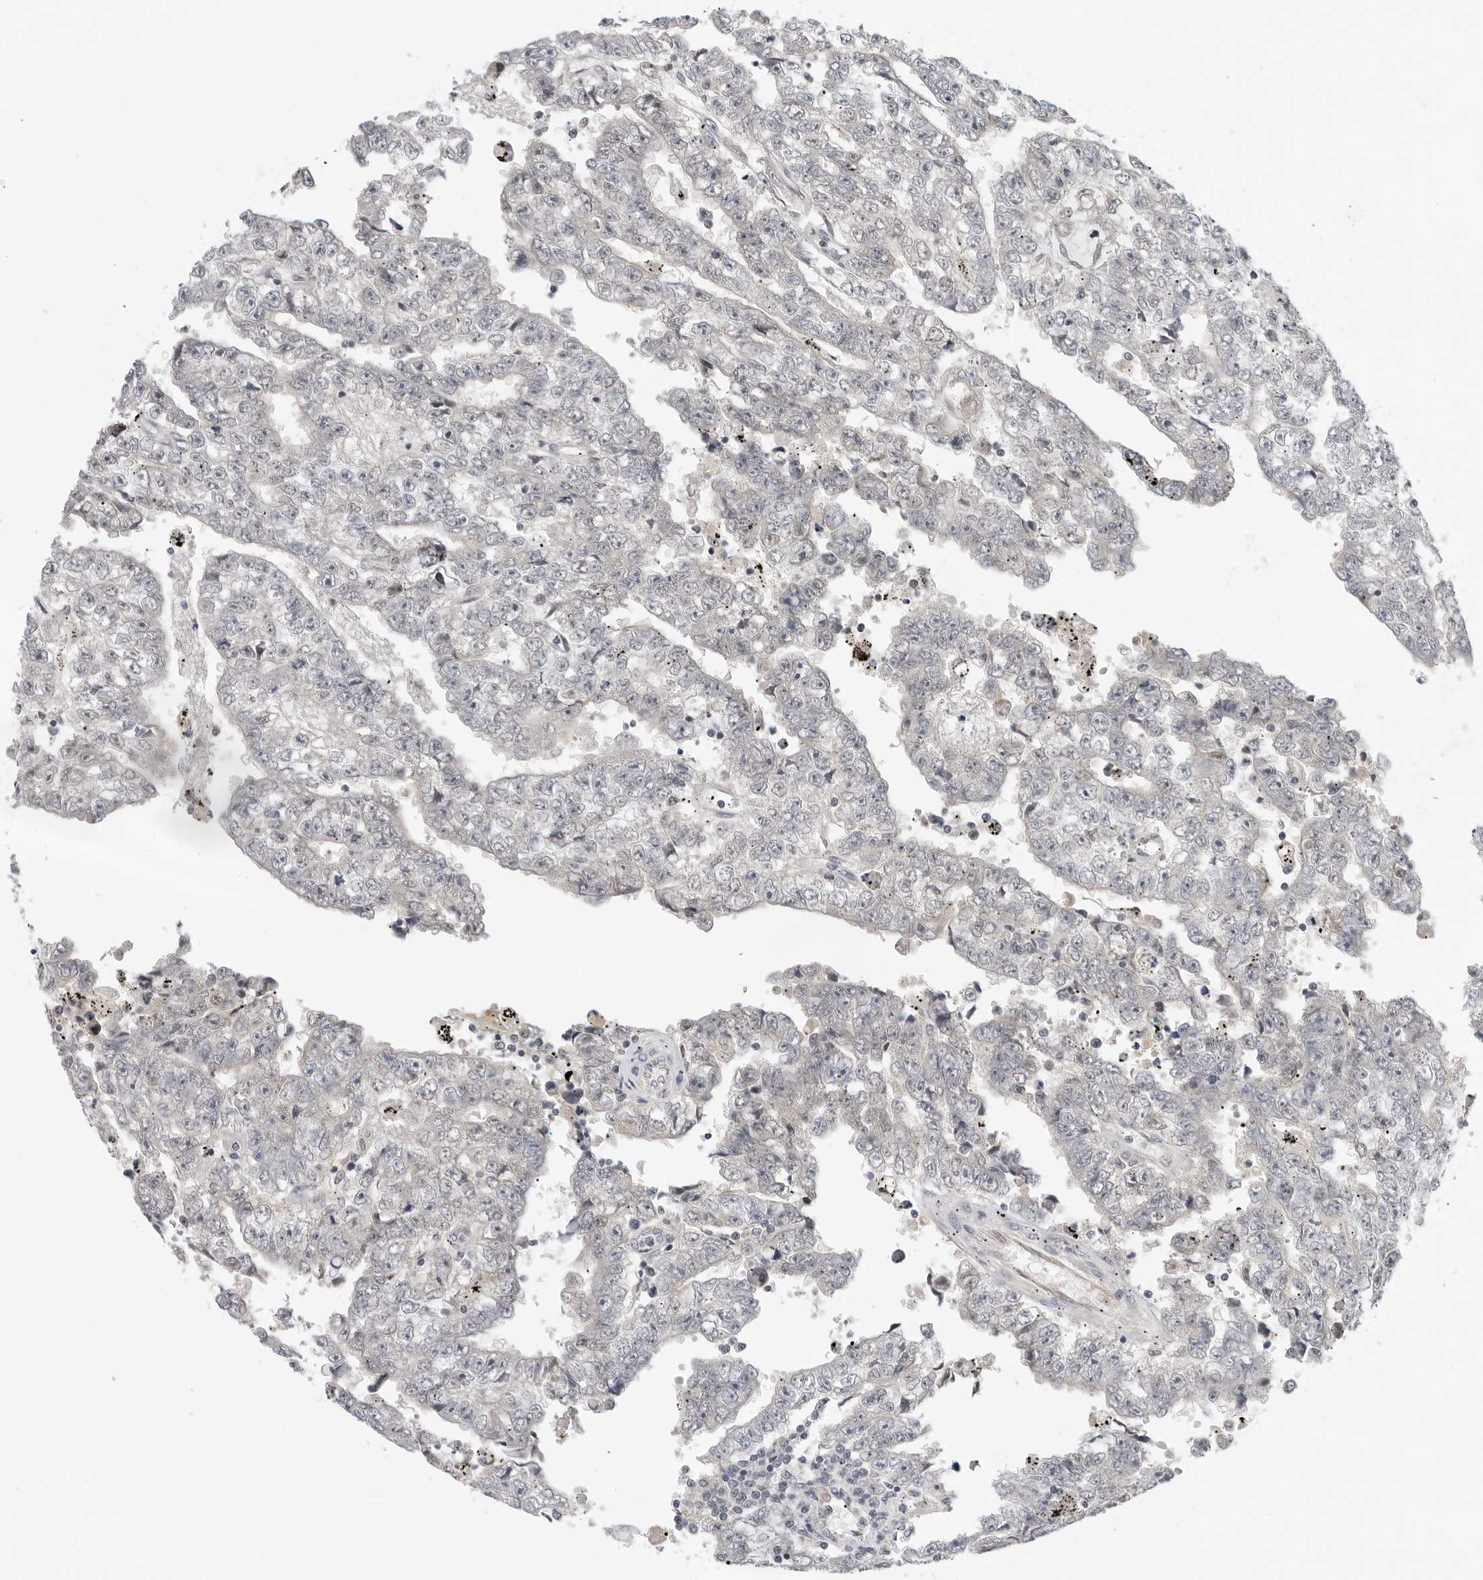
{"staining": {"intensity": "negative", "quantity": "none", "location": "none"}, "tissue": "testis cancer", "cell_type": "Tumor cells", "image_type": "cancer", "snomed": [{"axis": "morphology", "description": "Carcinoma, Embryonal, NOS"}, {"axis": "topography", "description": "Testis"}], "caption": "The immunohistochemistry (IHC) photomicrograph has no significant staining in tumor cells of testis embryonal carcinoma tissue. (DAB (3,3'-diaminobenzidine) immunohistochemistry (IHC), high magnification).", "gene": "ZNF502", "patient": {"sex": "male", "age": 25}}